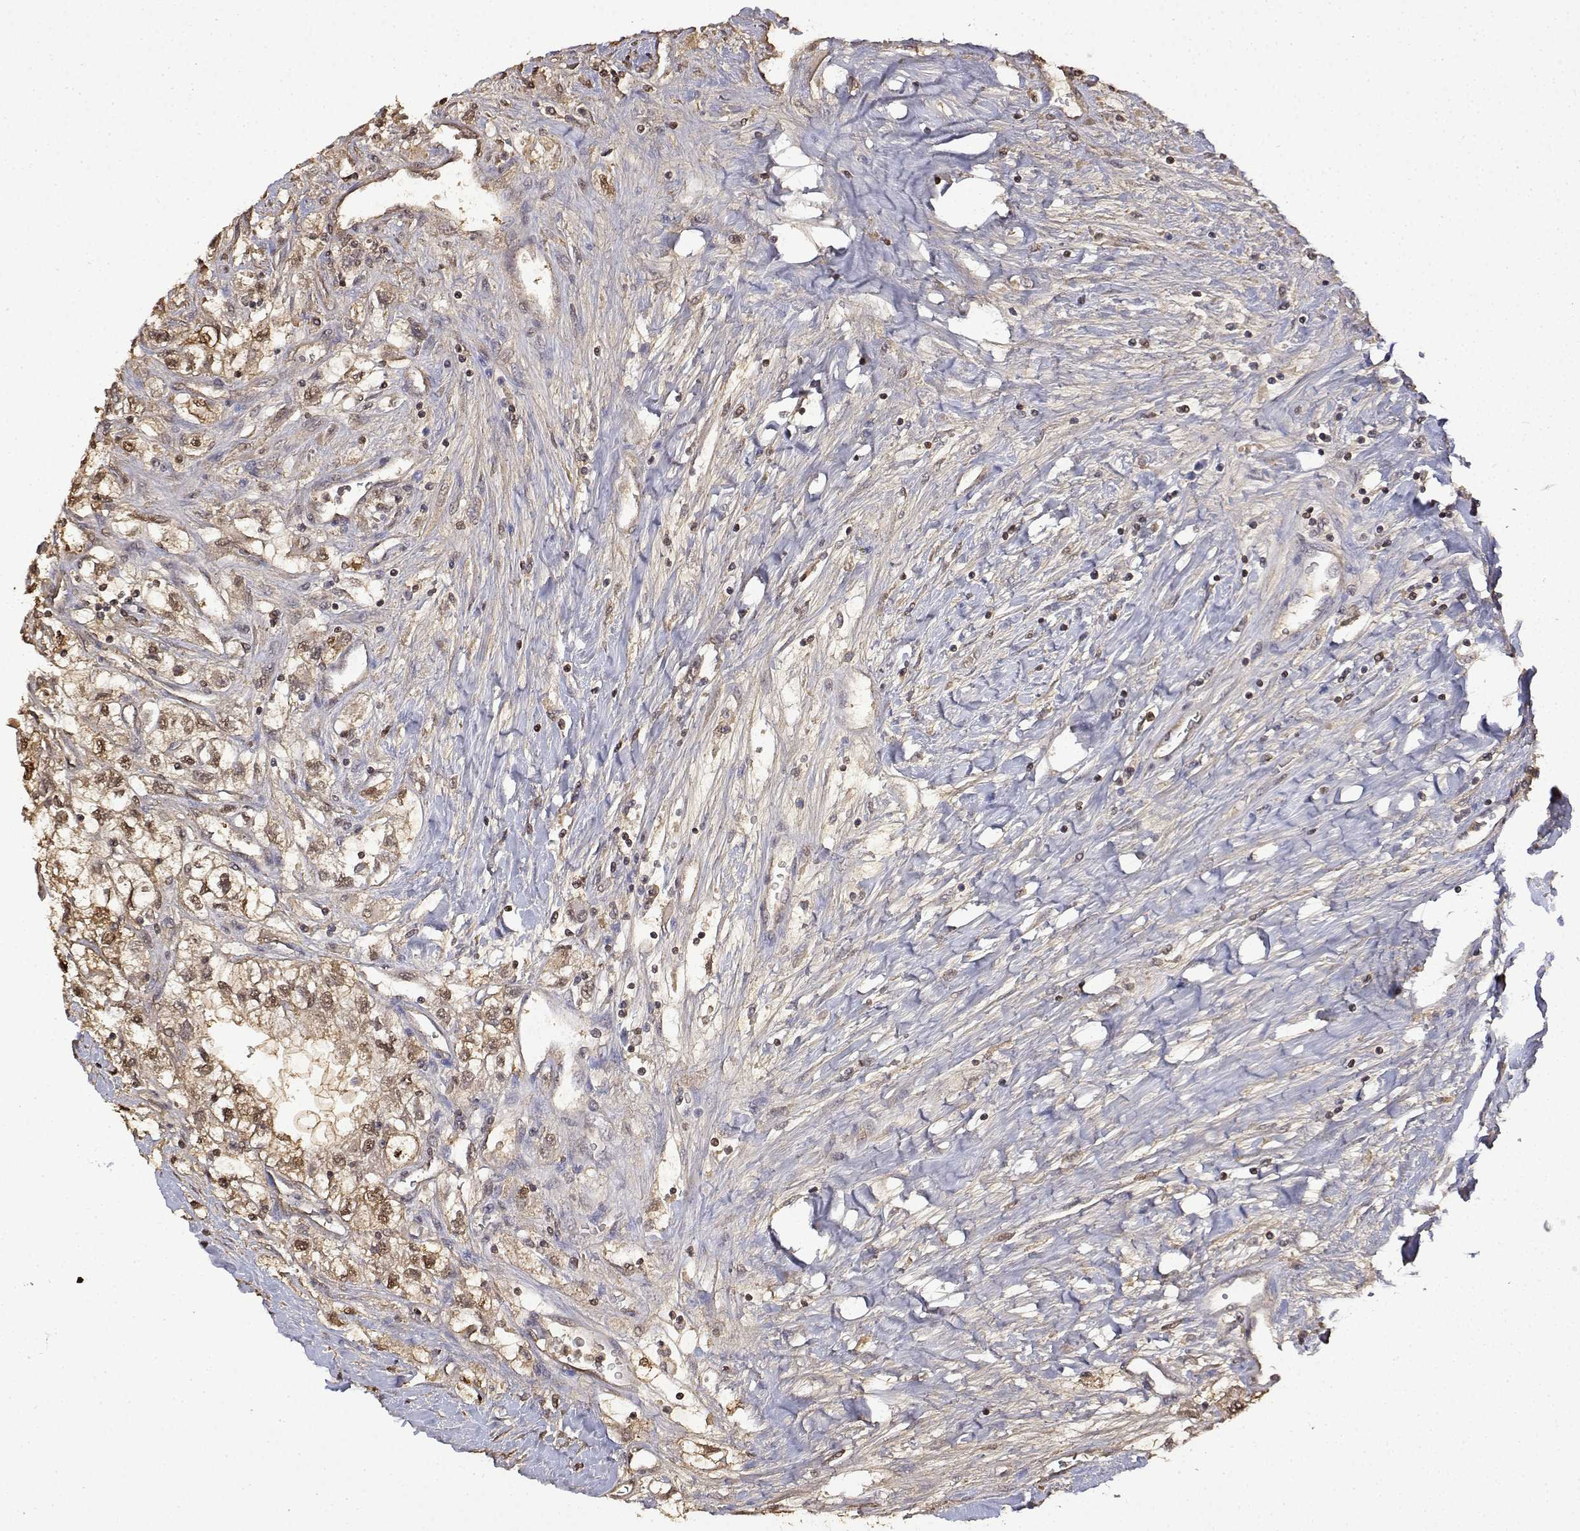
{"staining": {"intensity": "moderate", "quantity": ">75%", "location": "nuclear"}, "tissue": "renal cancer", "cell_type": "Tumor cells", "image_type": "cancer", "snomed": [{"axis": "morphology", "description": "Adenocarcinoma, NOS"}, {"axis": "topography", "description": "Kidney"}], "caption": "Protein expression analysis of human renal cancer (adenocarcinoma) reveals moderate nuclear staining in approximately >75% of tumor cells. (Stains: DAB (3,3'-diaminobenzidine) in brown, nuclei in blue, Microscopy: brightfield microscopy at high magnification).", "gene": "TPI1", "patient": {"sex": "male", "age": 59}}